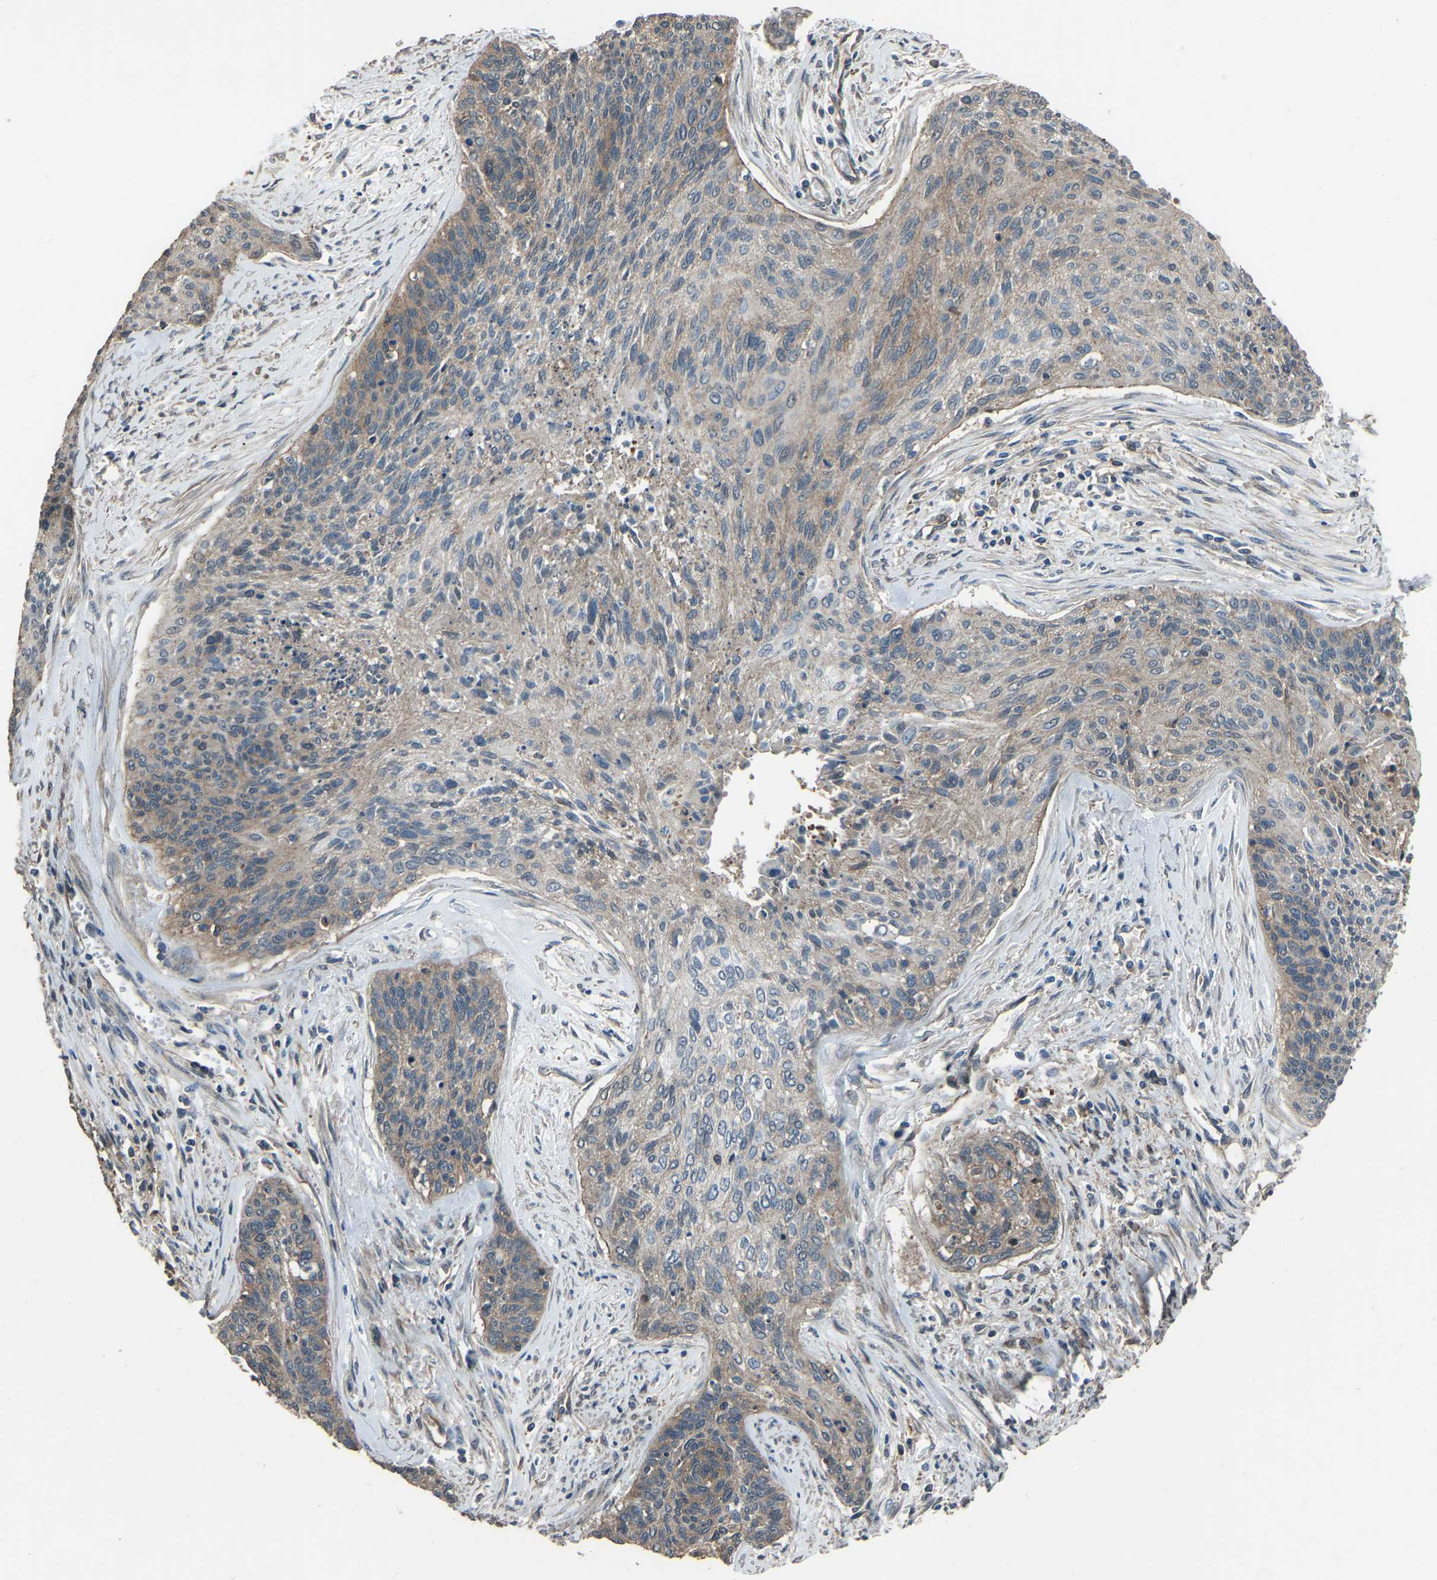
{"staining": {"intensity": "weak", "quantity": "25%-75%", "location": "cytoplasmic/membranous"}, "tissue": "cervical cancer", "cell_type": "Tumor cells", "image_type": "cancer", "snomed": [{"axis": "morphology", "description": "Squamous cell carcinoma, NOS"}, {"axis": "topography", "description": "Cervix"}], "caption": "This micrograph reveals immunohistochemistry (IHC) staining of human cervical cancer (squamous cell carcinoma), with low weak cytoplasmic/membranous expression in about 25%-75% of tumor cells.", "gene": "SLC4A2", "patient": {"sex": "female", "age": 55}}